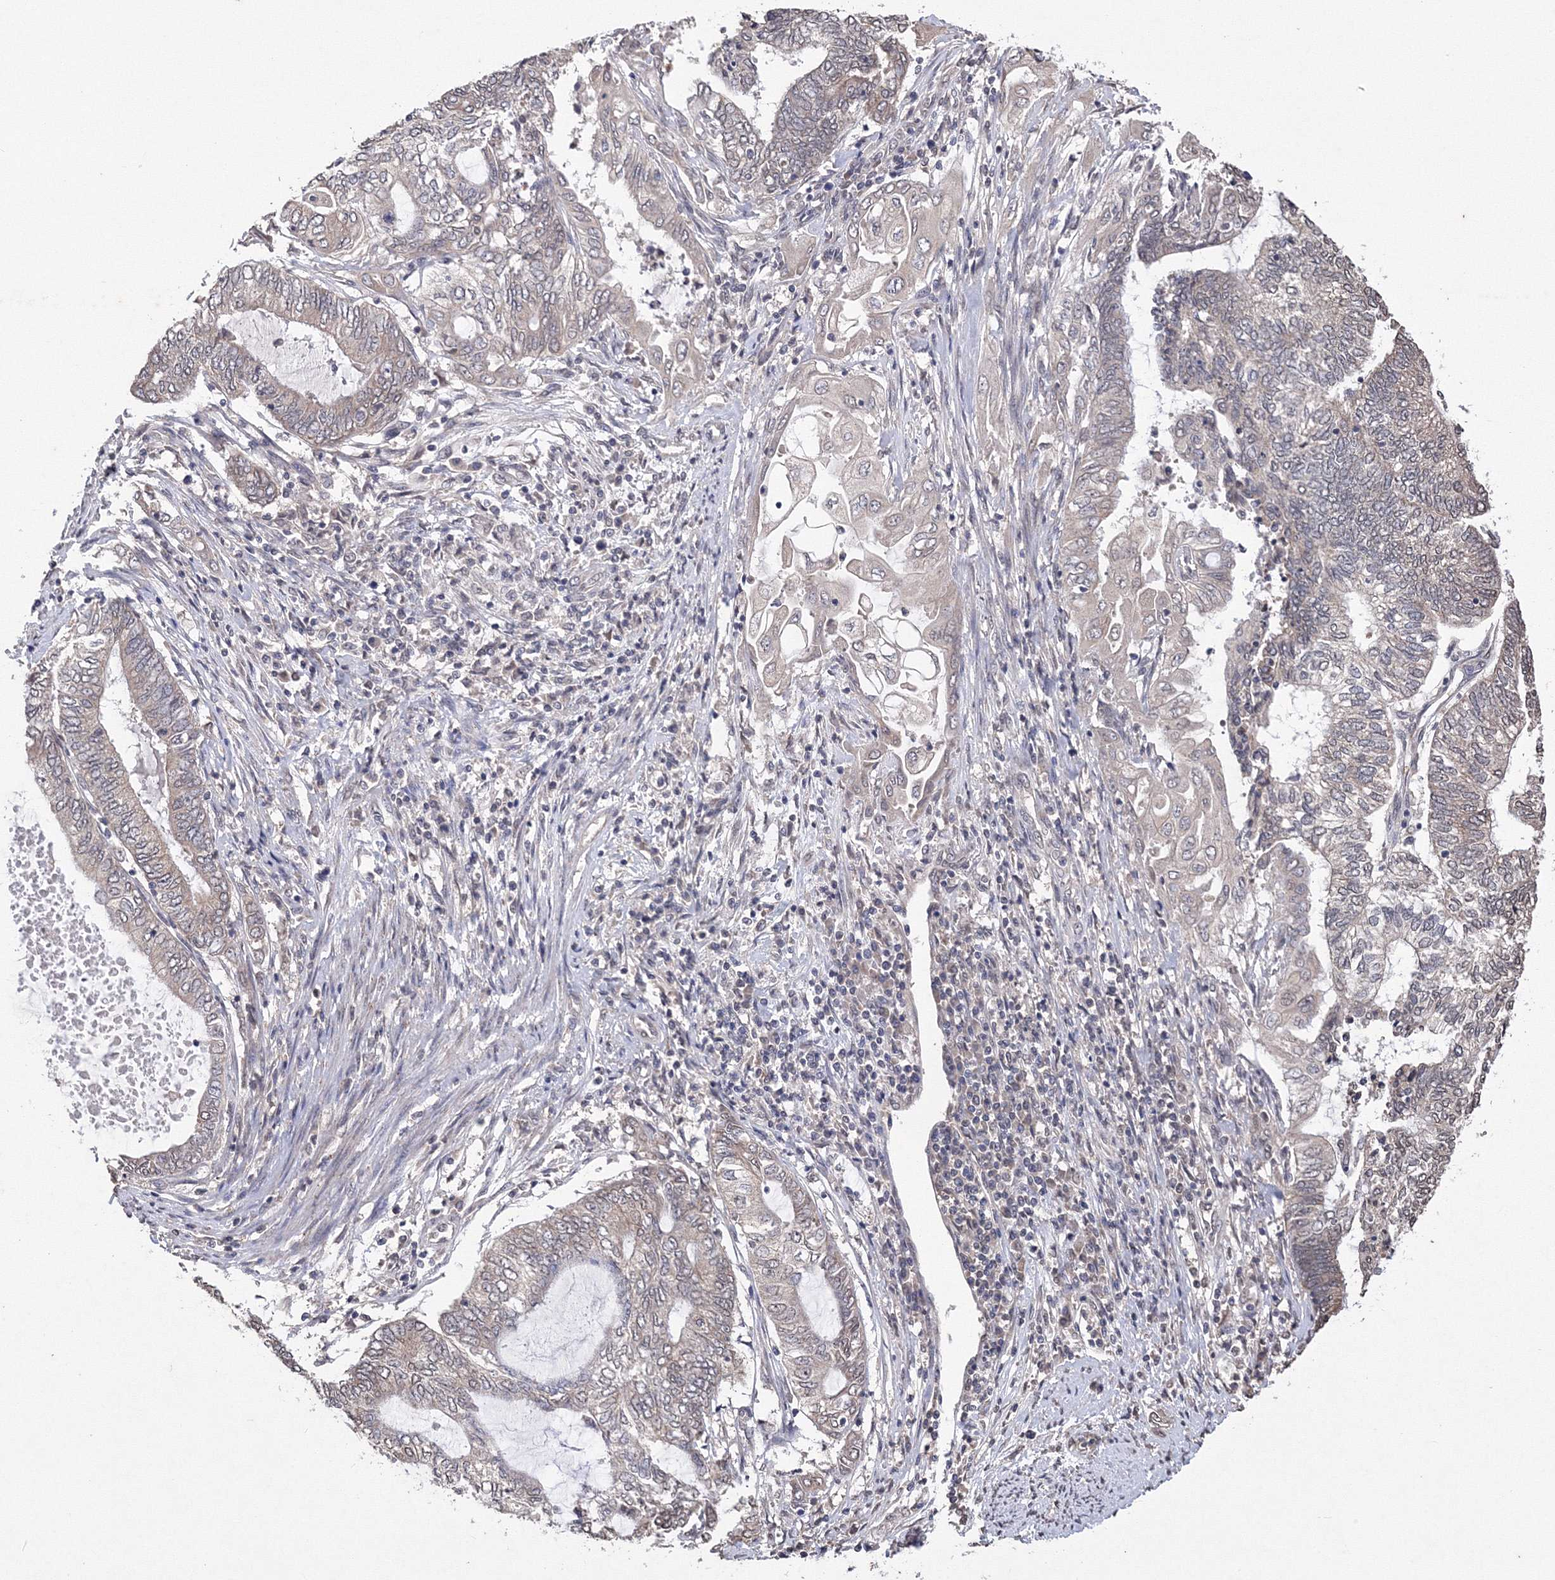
{"staining": {"intensity": "weak", "quantity": "<25%", "location": "cytoplasmic/membranous,nuclear"}, "tissue": "endometrial cancer", "cell_type": "Tumor cells", "image_type": "cancer", "snomed": [{"axis": "morphology", "description": "Adenocarcinoma, NOS"}, {"axis": "topography", "description": "Uterus"}, {"axis": "topography", "description": "Endometrium"}], "caption": "Image shows no significant protein positivity in tumor cells of endometrial cancer (adenocarcinoma).", "gene": "GPN1", "patient": {"sex": "female", "age": 70}}